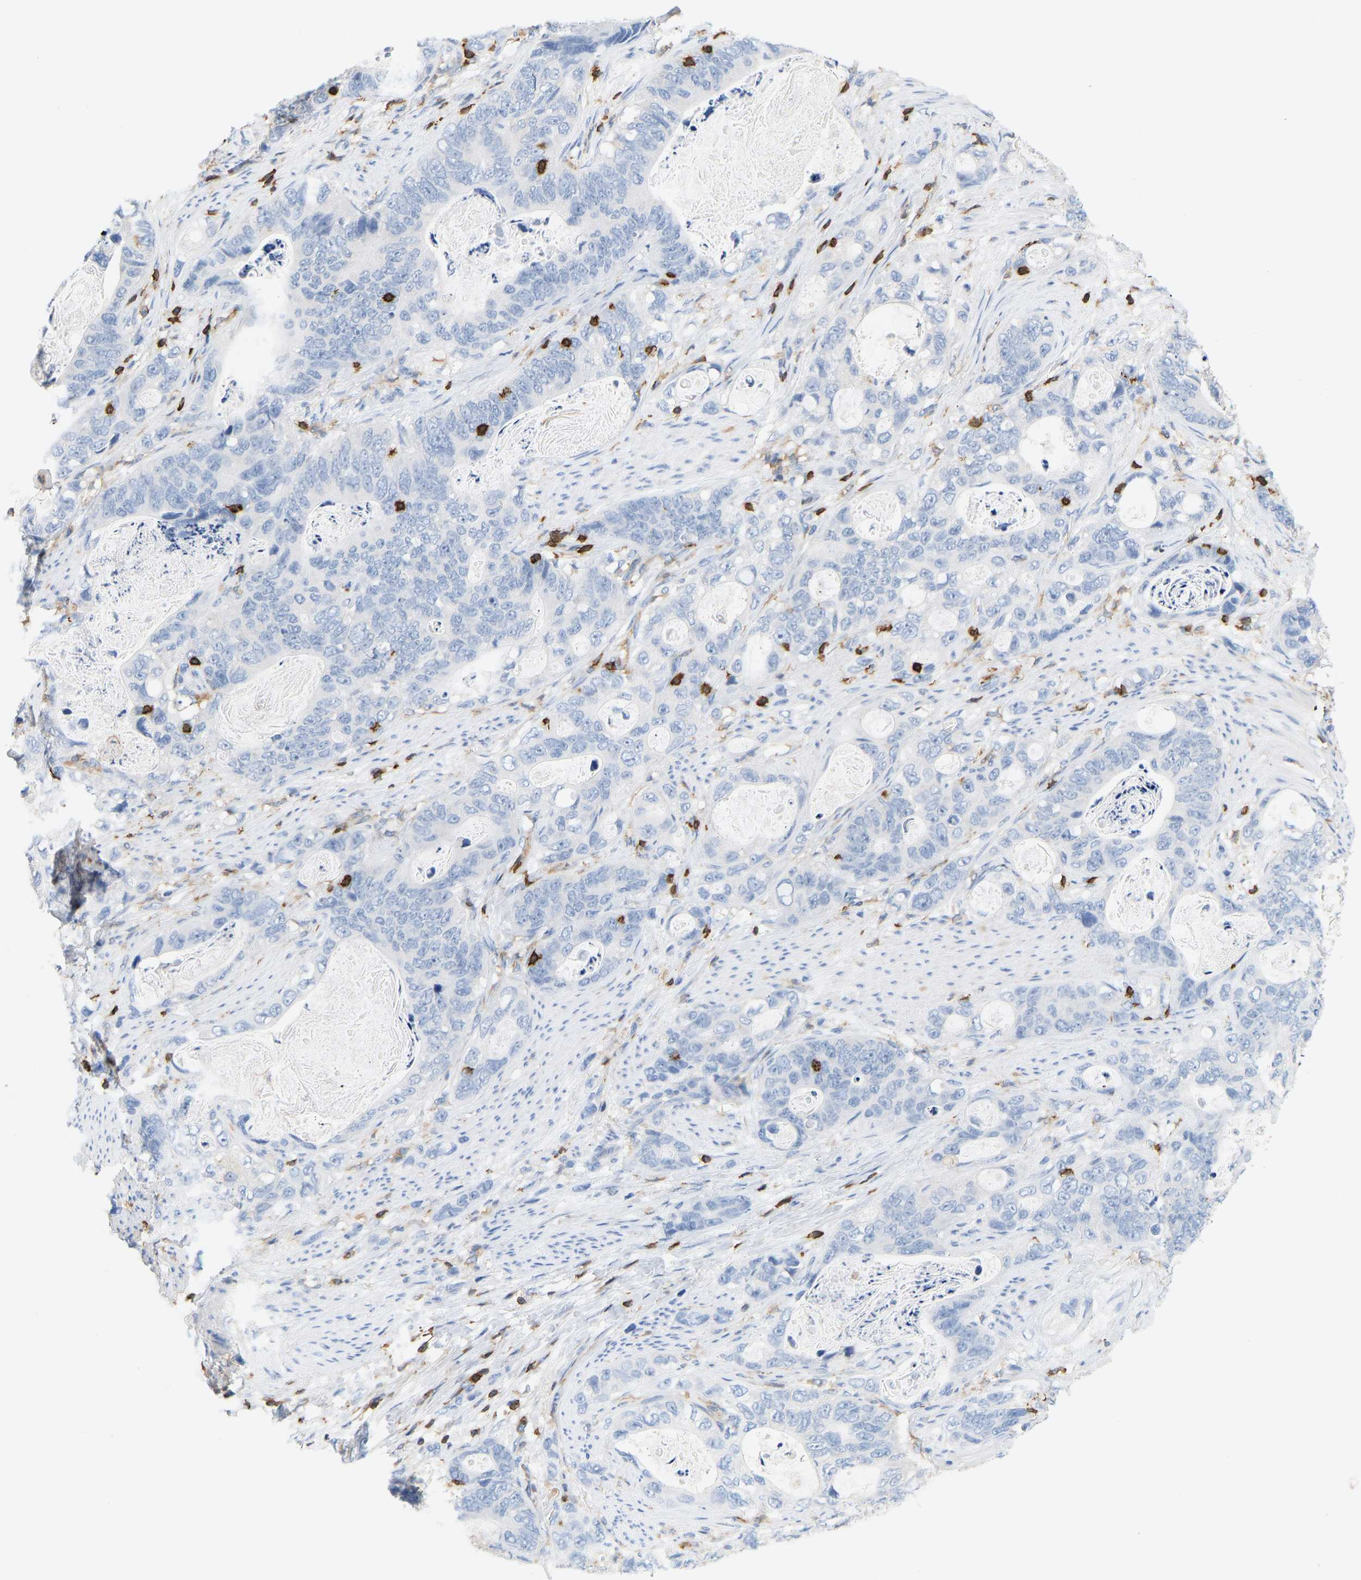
{"staining": {"intensity": "negative", "quantity": "none", "location": "none"}, "tissue": "stomach cancer", "cell_type": "Tumor cells", "image_type": "cancer", "snomed": [{"axis": "morphology", "description": "Normal tissue, NOS"}, {"axis": "morphology", "description": "Adenocarcinoma, NOS"}, {"axis": "topography", "description": "Stomach"}], "caption": "Immunohistochemical staining of stomach adenocarcinoma shows no significant expression in tumor cells.", "gene": "EVL", "patient": {"sex": "female", "age": 89}}